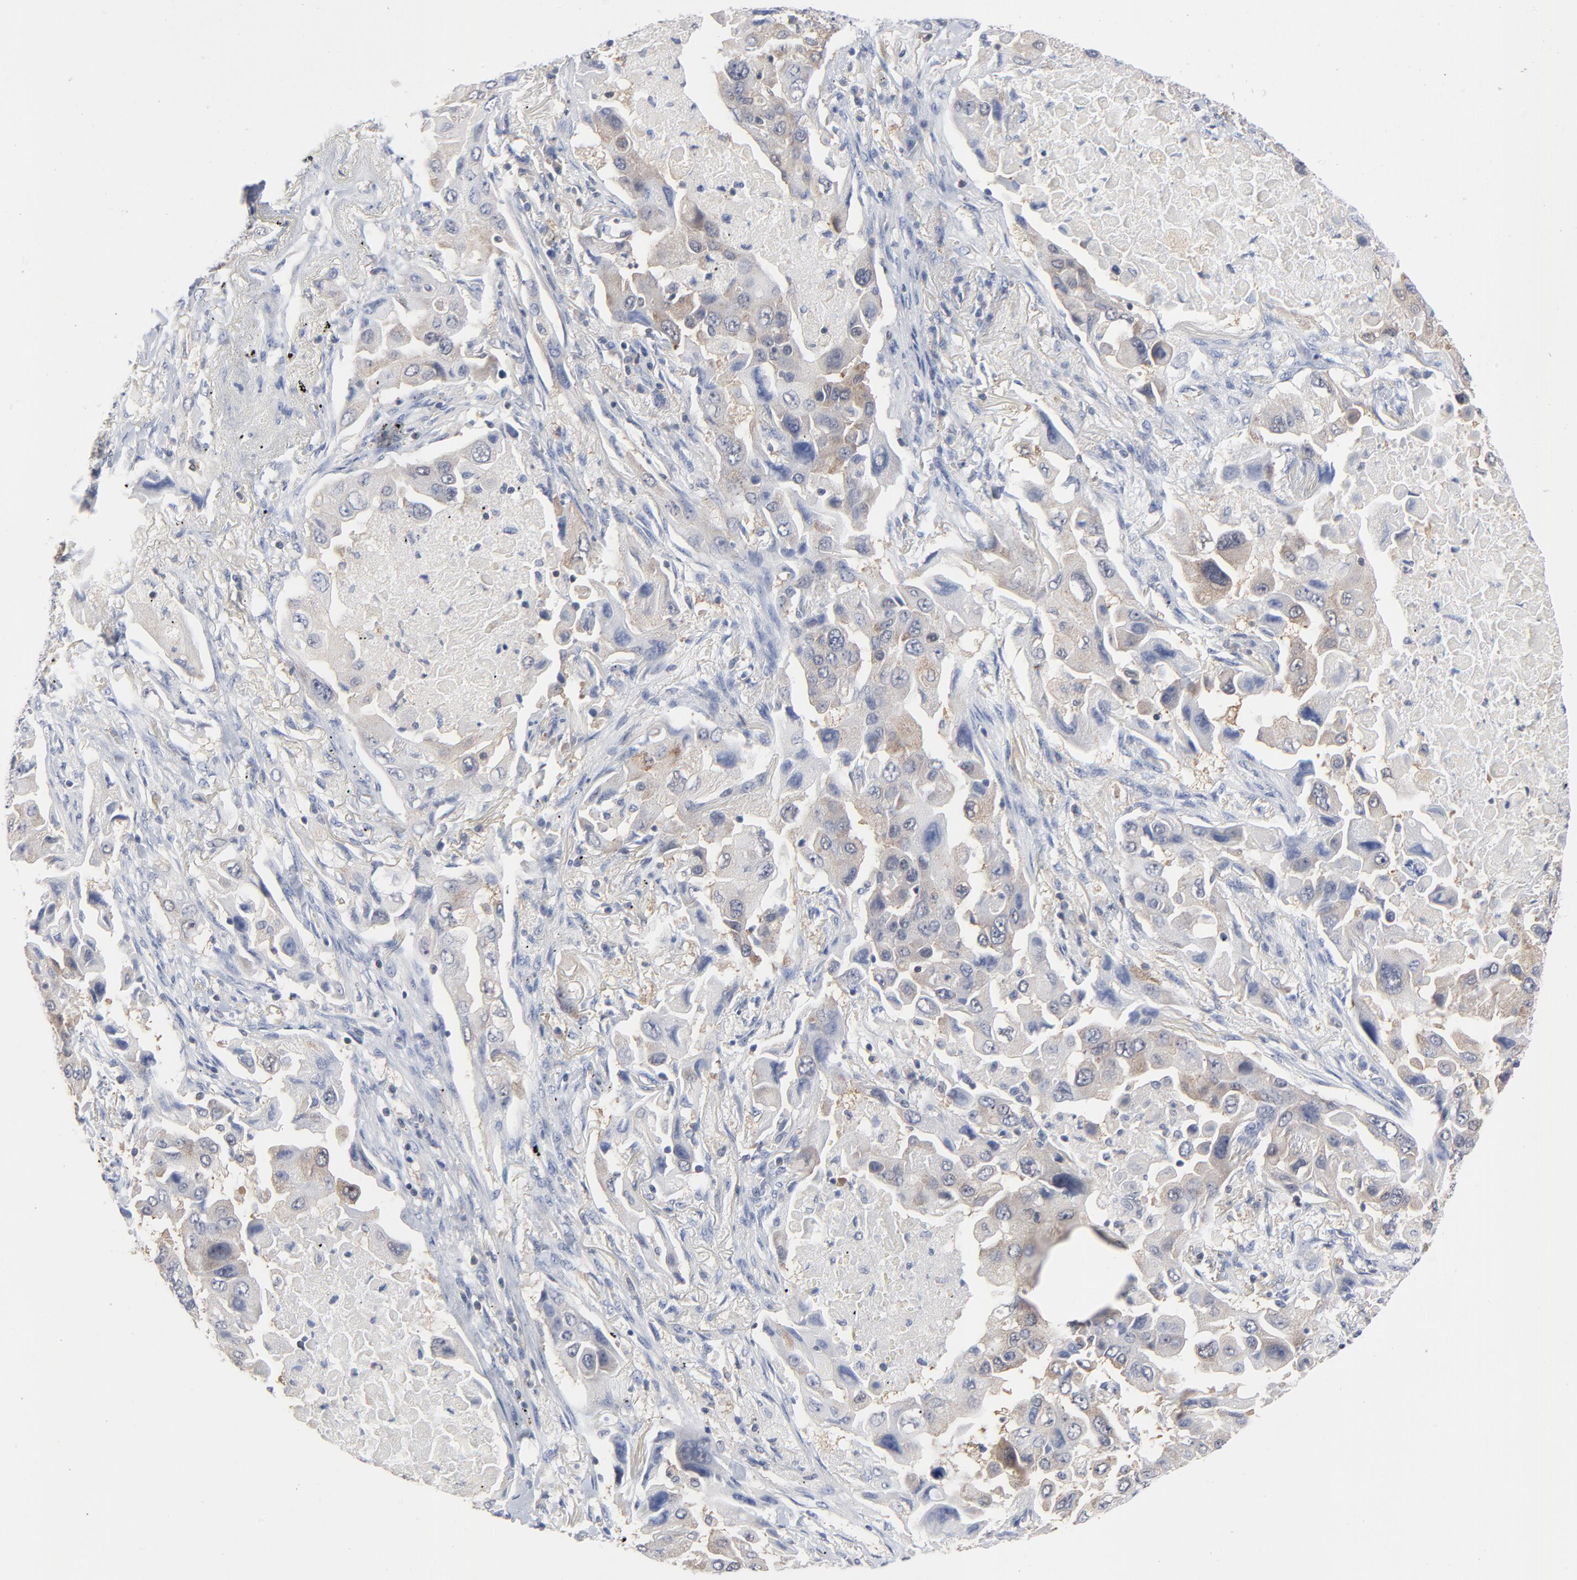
{"staining": {"intensity": "weak", "quantity": "25%-75%", "location": "cytoplasmic/membranous"}, "tissue": "lung cancer", "cell_type": "Tumor cells", "image_type": "cancer", "snomed": [{"axis": "morphology", "description": "Adenocarcinoma, NOS"}, {"axis": "topography", "description": "Lung"}], "caption": "Protein staining reveals weak cytoplasmic/membranous positivity in about 25%-75% of tumor cells in lung cancer (adenocarcinoma).", "gene": "CAB39L", "patient": {"sex": "female", "age": 65}}